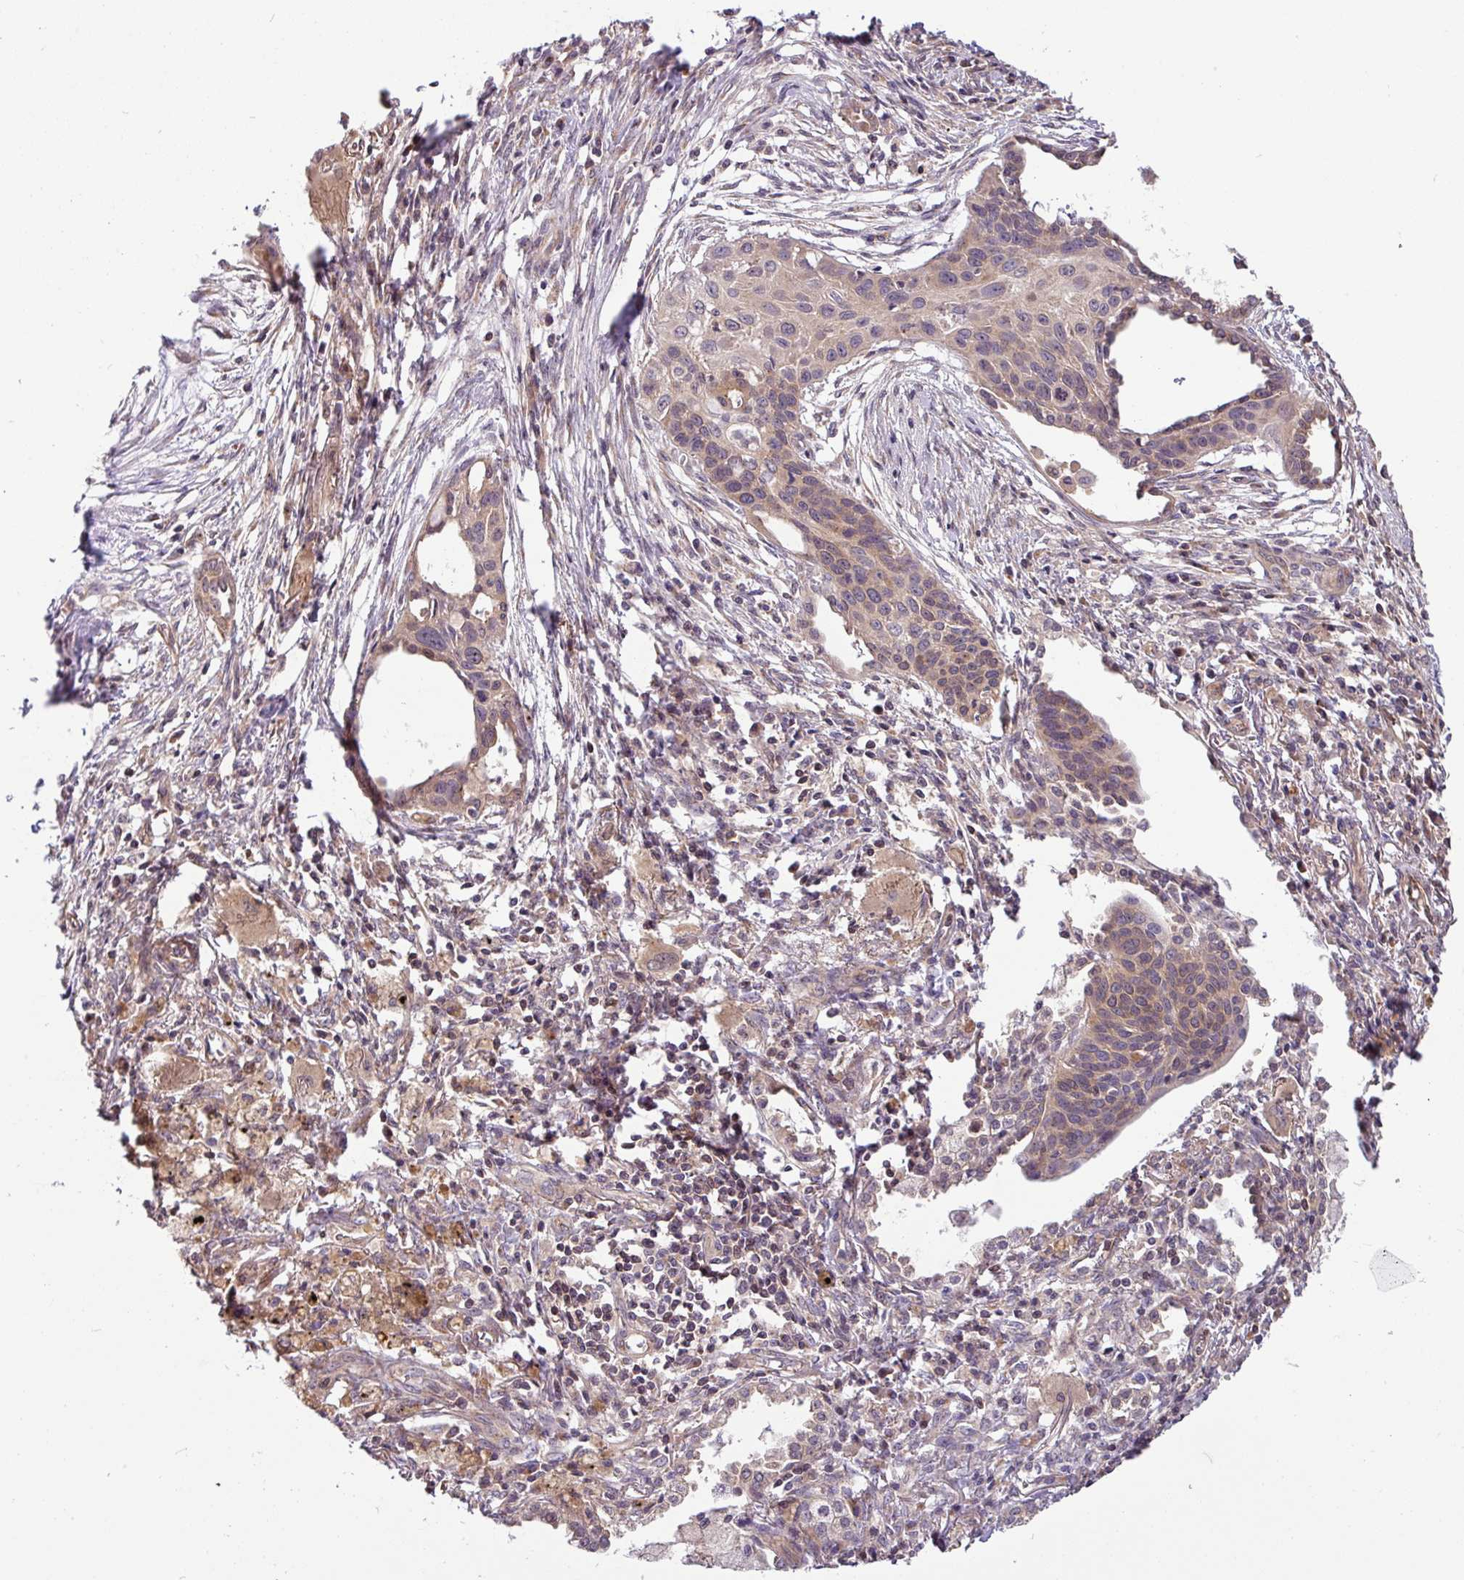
{"staining": {"intensity": "weak", "quantity": "25%-75%", "location": "cytoplasmic/membranous"}, "tissue": "lung cancer", "cell_type": "Tumor cells", "image_type": "cancer", "snomed": [{"axis": "morphology", "description": "Squamous cell carcinoma, NOS"}, {"axis": "topography", "description": "Lung"}], "caption": "IHC photomicrograph of human squamous cell carcinoma (lung) stained for a protein (brown), which shows low levels of weak cytoplasmic/membranous positivity in approximately 25%-75% of tumor cells.", "gene": "SHB", "patient": {"sex": "male", "age": 71}}